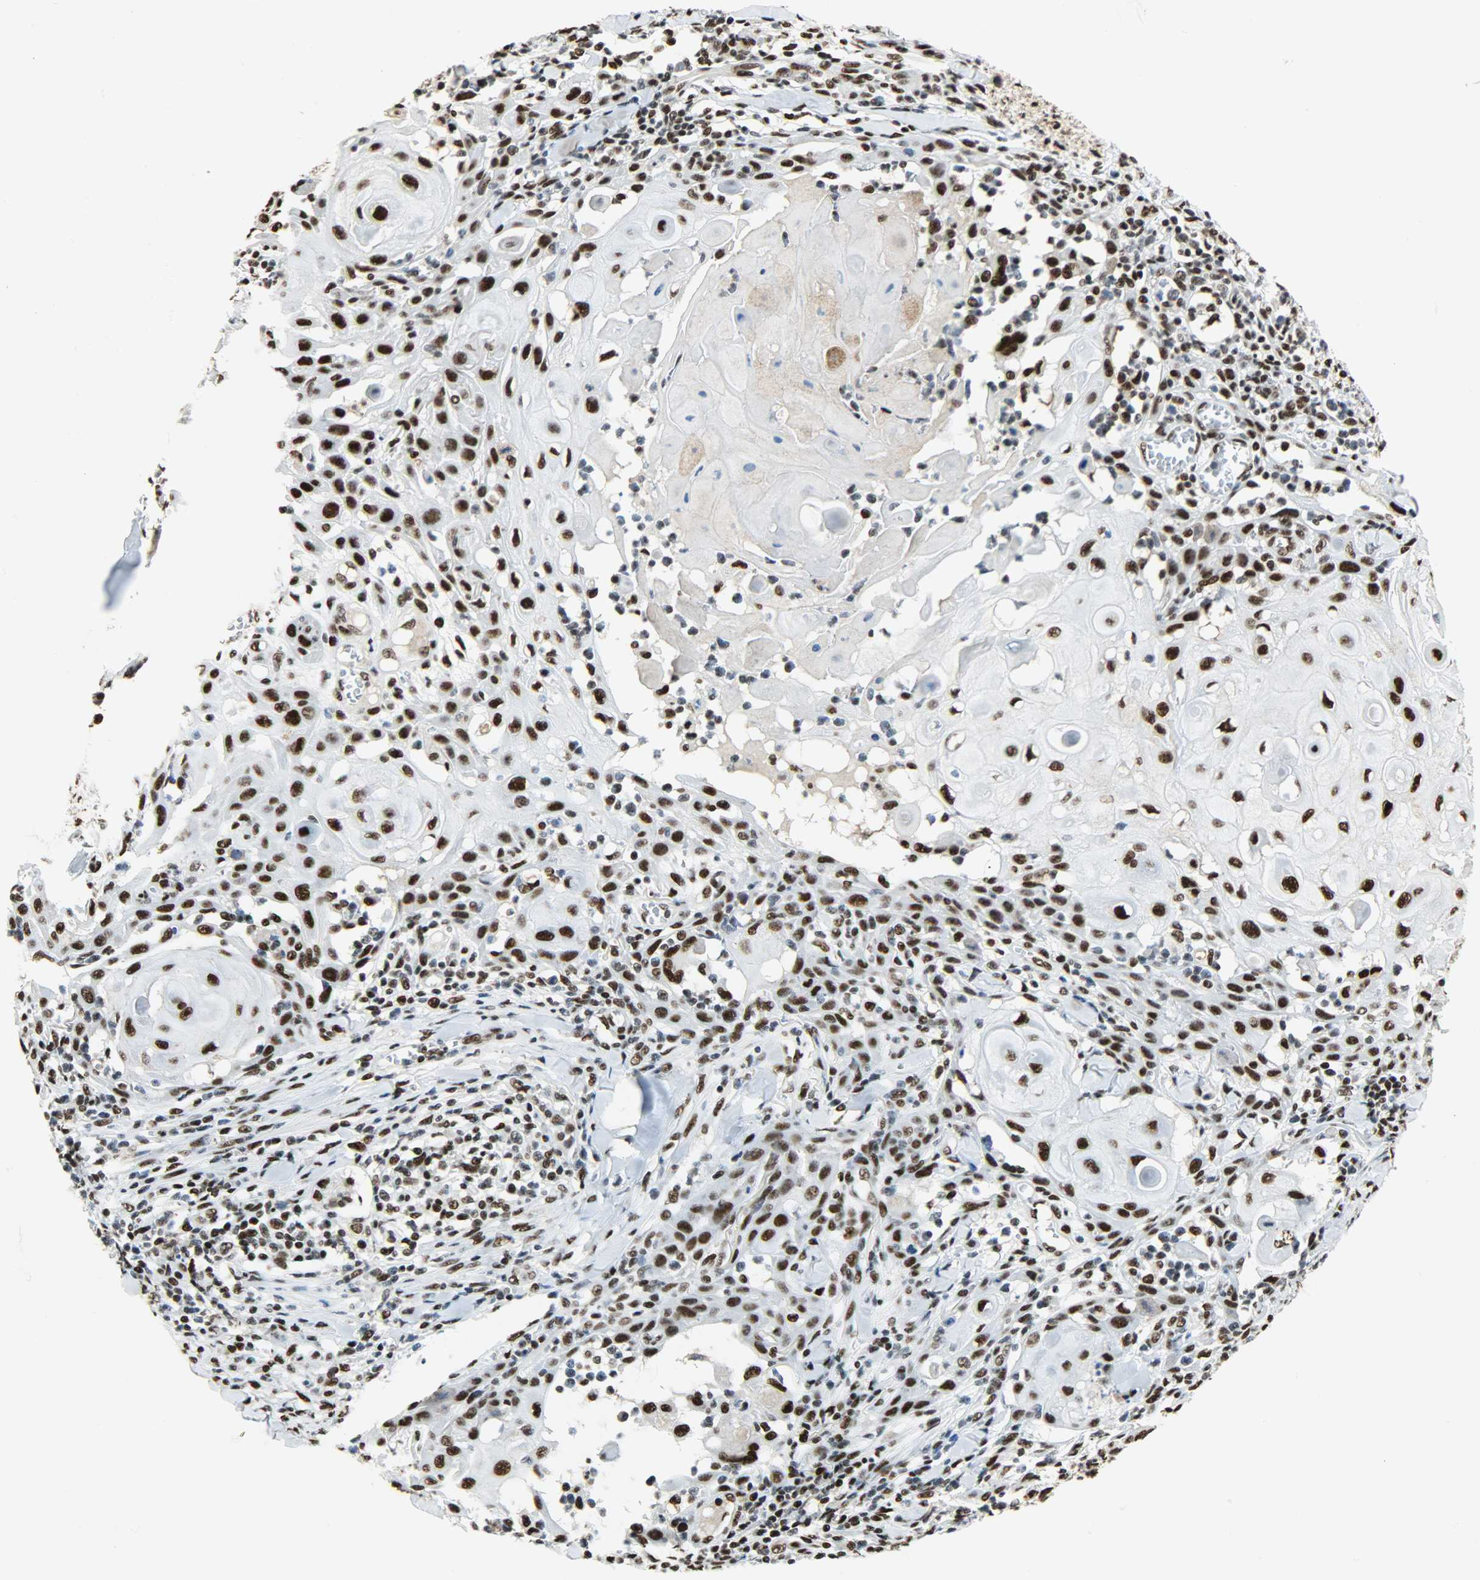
{"staining": {"intensity": "strong", "quantity": ">75%", "location": "nuclear"}, "tissue": "skin cancer", "cell_type": "Tumor cells", "image_type": "cancer", "snomed": [{"axis": "morphology", "description": "Squamous cell carcinoma, NOS"}, {"axis": "topography", "description": "Skin"}], "caption": "The histopathology image displays a brown stain indicating the presence of a protein in the nuclear of tumor cells in skin cancer (squamous cell carcinoma). (IHC, brightfield microscopy, high magnification).", "gene": "SSB", "patient": {"sex": "male", "age": 24}}